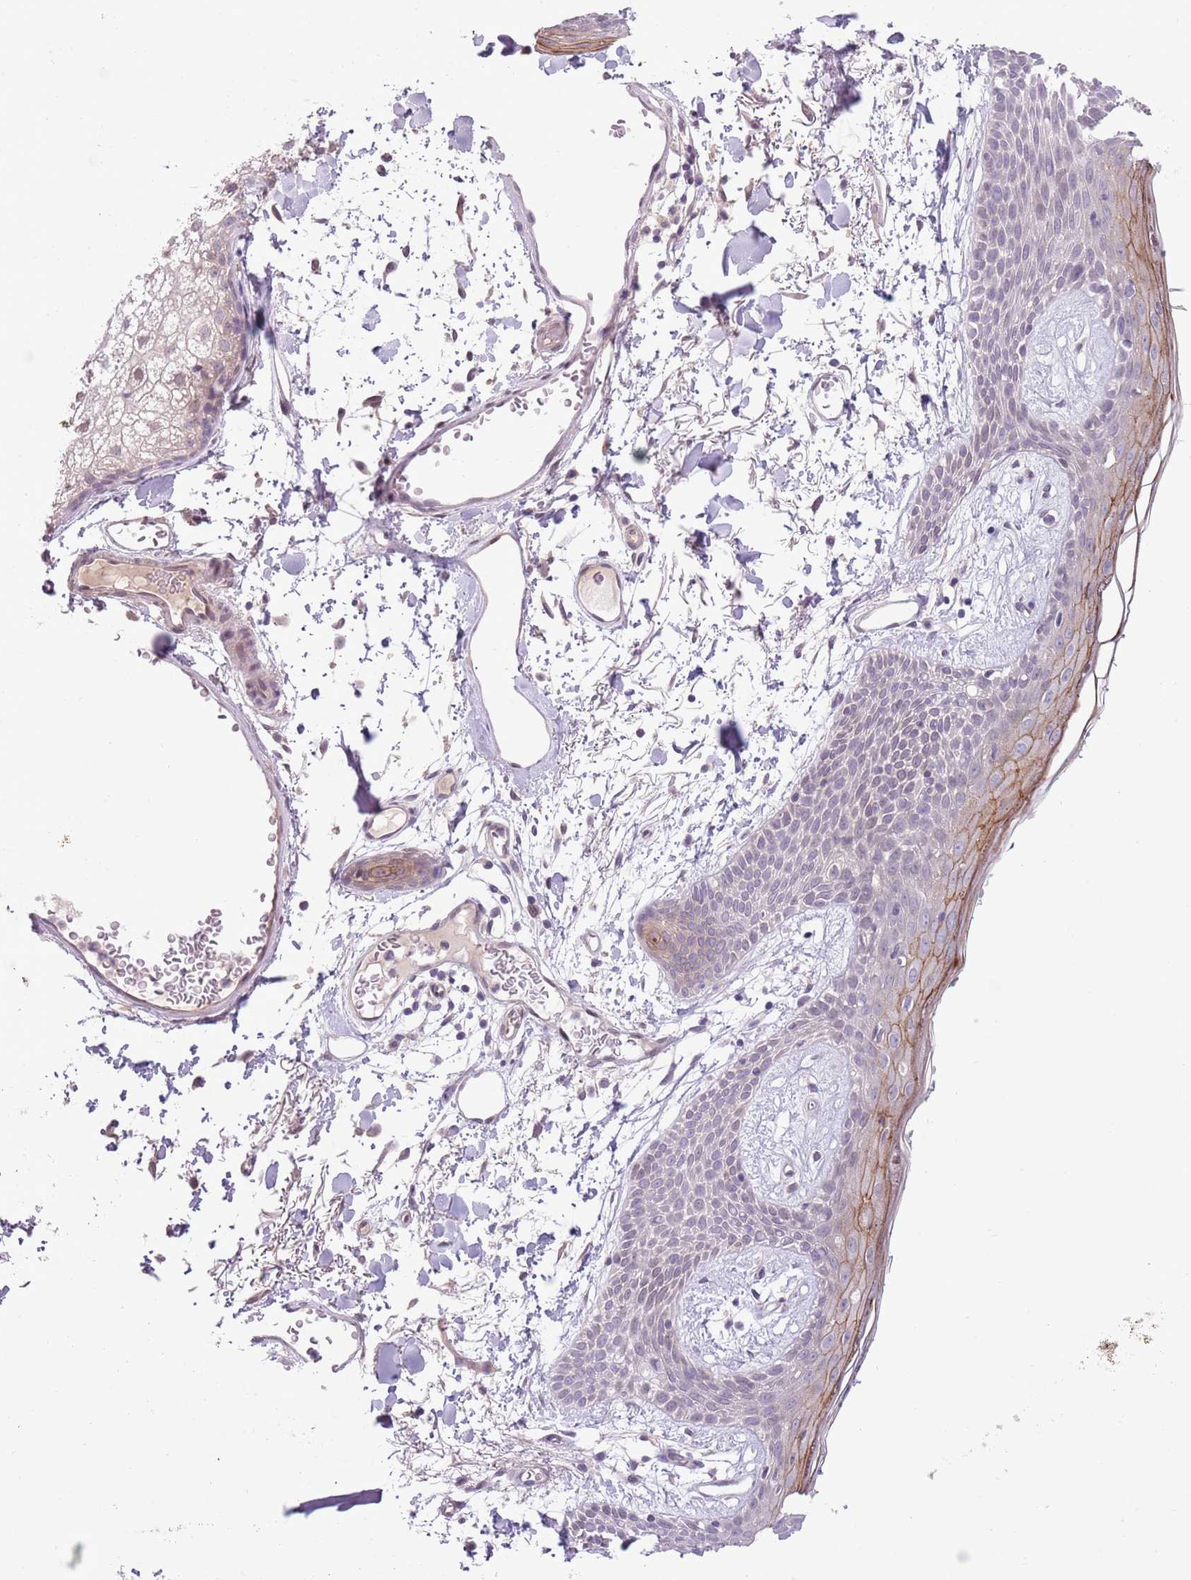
{"staining": {"intensity": "weak", "quantity": ">75%", "location": "cytoplasmic/membranous"}, "tissue": "skin", "cell_type": "Fibroblasts", "image_type": "normal", "snomed": [{"axis": "morphology", "description": "Normal tissue, NOS"}, {"axis": "topography", "description": "Skin"}], "caption": "Skin was stained to show a protein in brown. There is low levels of weak cytoplasmic/membranous expression in approximately >75% of fibroblasts. (IHC, brightfield microscopy, high magnification).", "gene": "CCND2", "patient": {"sex": "male", "age": 79}}